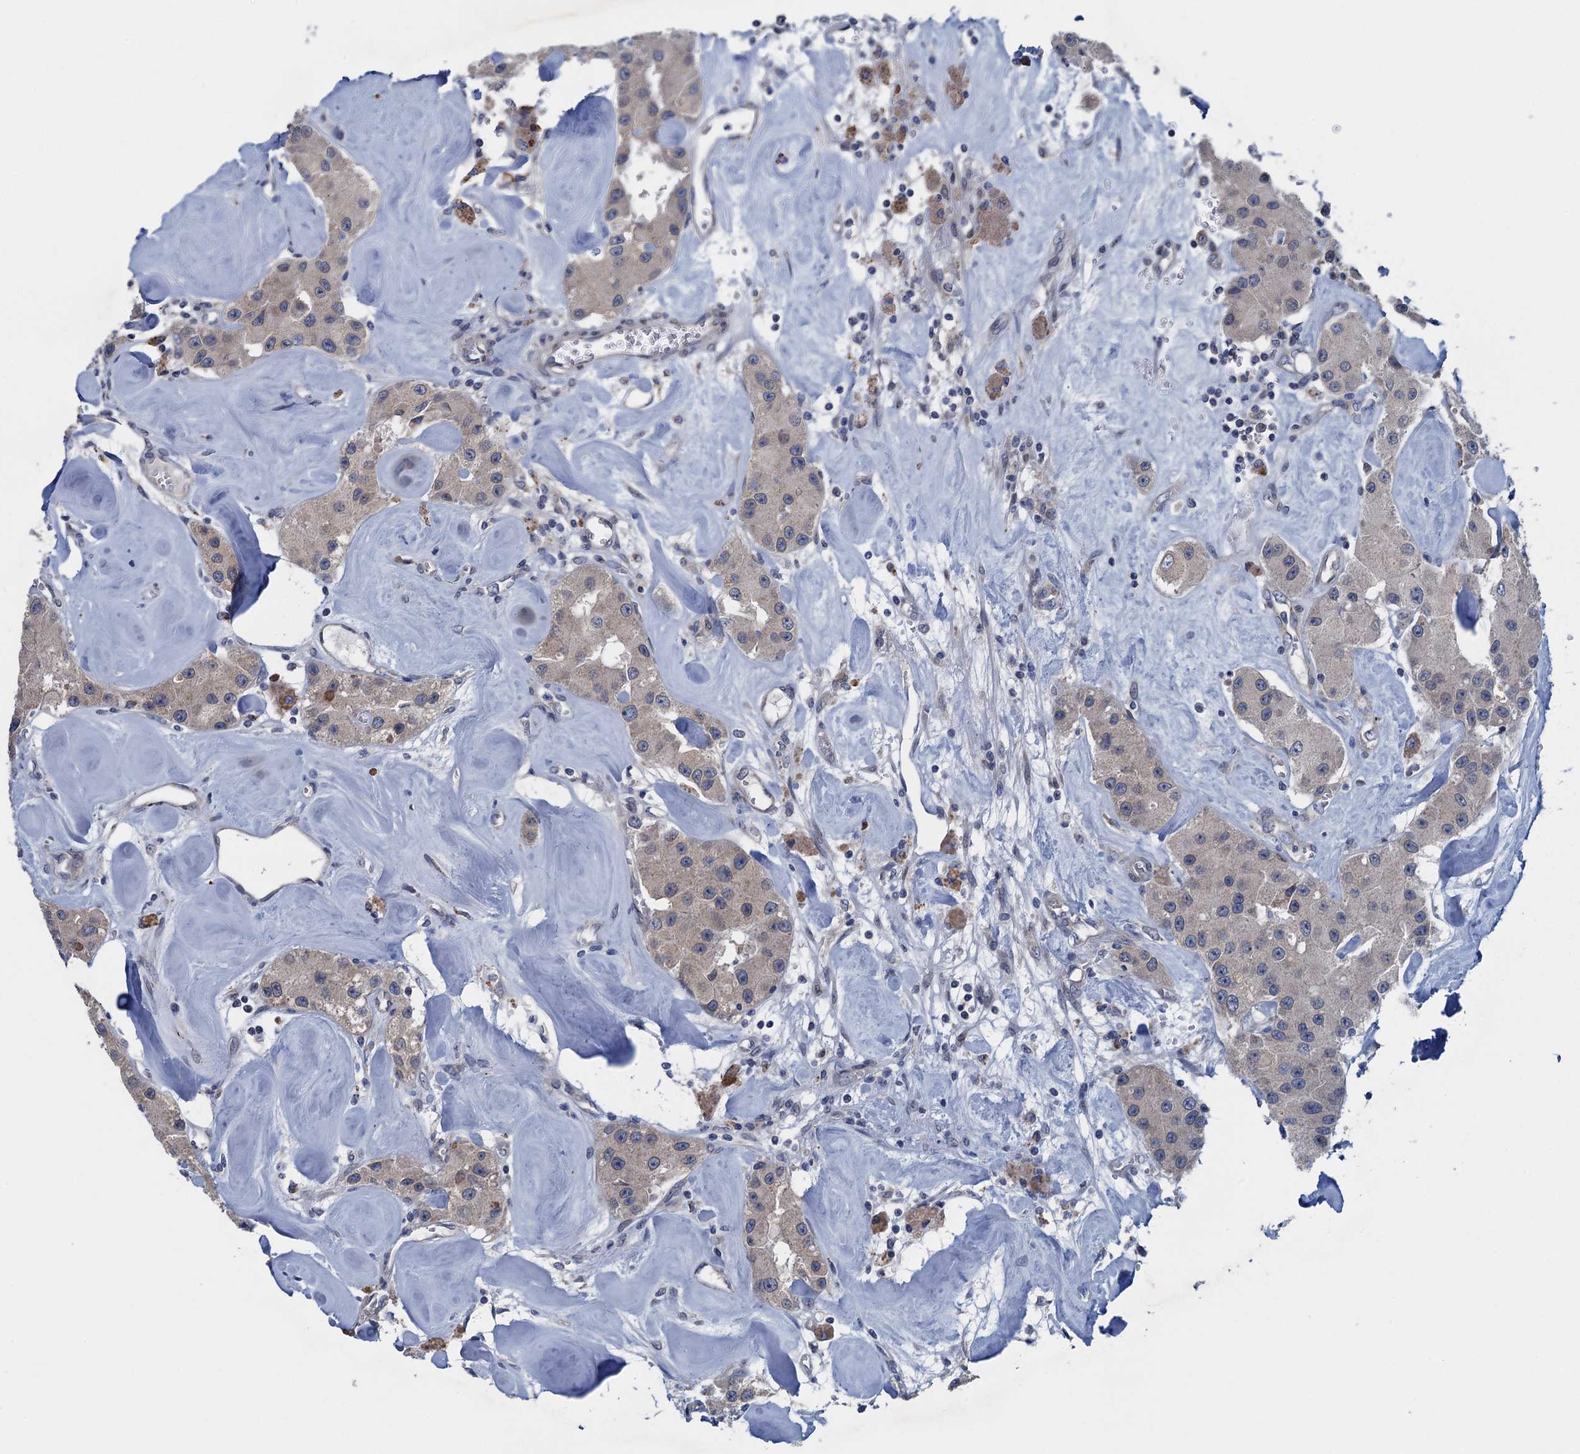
{"staining": {"intensity": "negative", "quantity": "none", "location": "none"}, "tissue": "carcinoid", "cell_type": "Tumor cells", "image_type": "cancer", "snomed": [{"axis": "morphology", "description": "Carcinoid, malignant, NOS"}, {"axis": "topography", "description": "Pancreas"}], "caption": "Photomicrograph shows no significant protein expression in tumor cells of carcinoid.", "gene": "CTU2", "patient": {"sex": "male", "age": 41}}